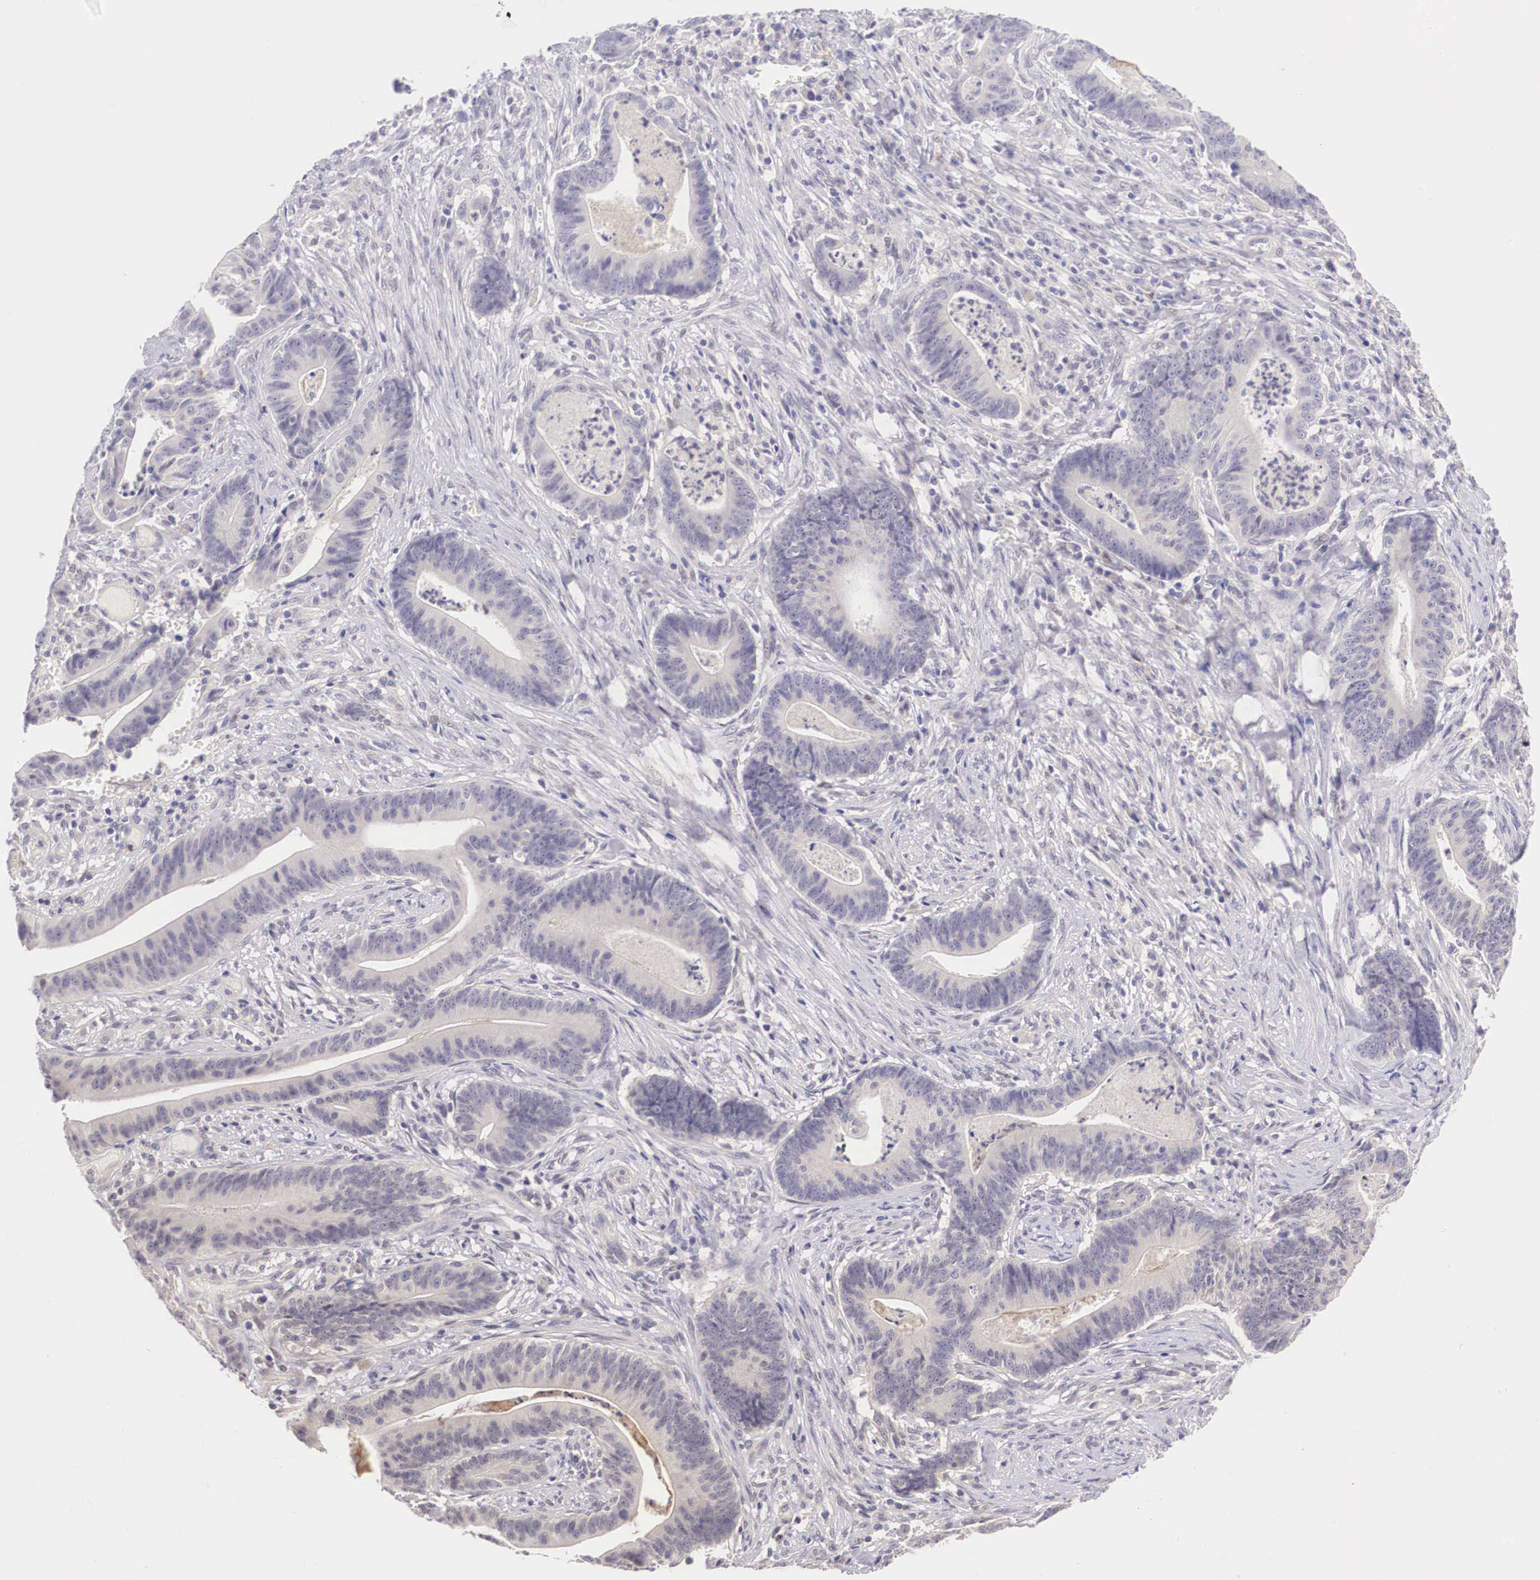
{"staining": {"intensity": "weak", "quantity": "25%-75%", "location": "cytoplasmic/membranous"}, "tissue": "stomach cancer", "cell_type": "Tumor cells", "image_type": "cancer", "snomed": [{"axis": "morphology", "description": "Adenocarcinoma, NOS"}, {"axis": "topography", "description": "Stomach, lower"}], "caption": "Weak cytoplasmic/membranous expression is appreciated in about 25%-75% of tumor cells in adenocarcinoma (stomach).", "gene": "BCL6", "patient": {"sex": "female", "age": 86}}